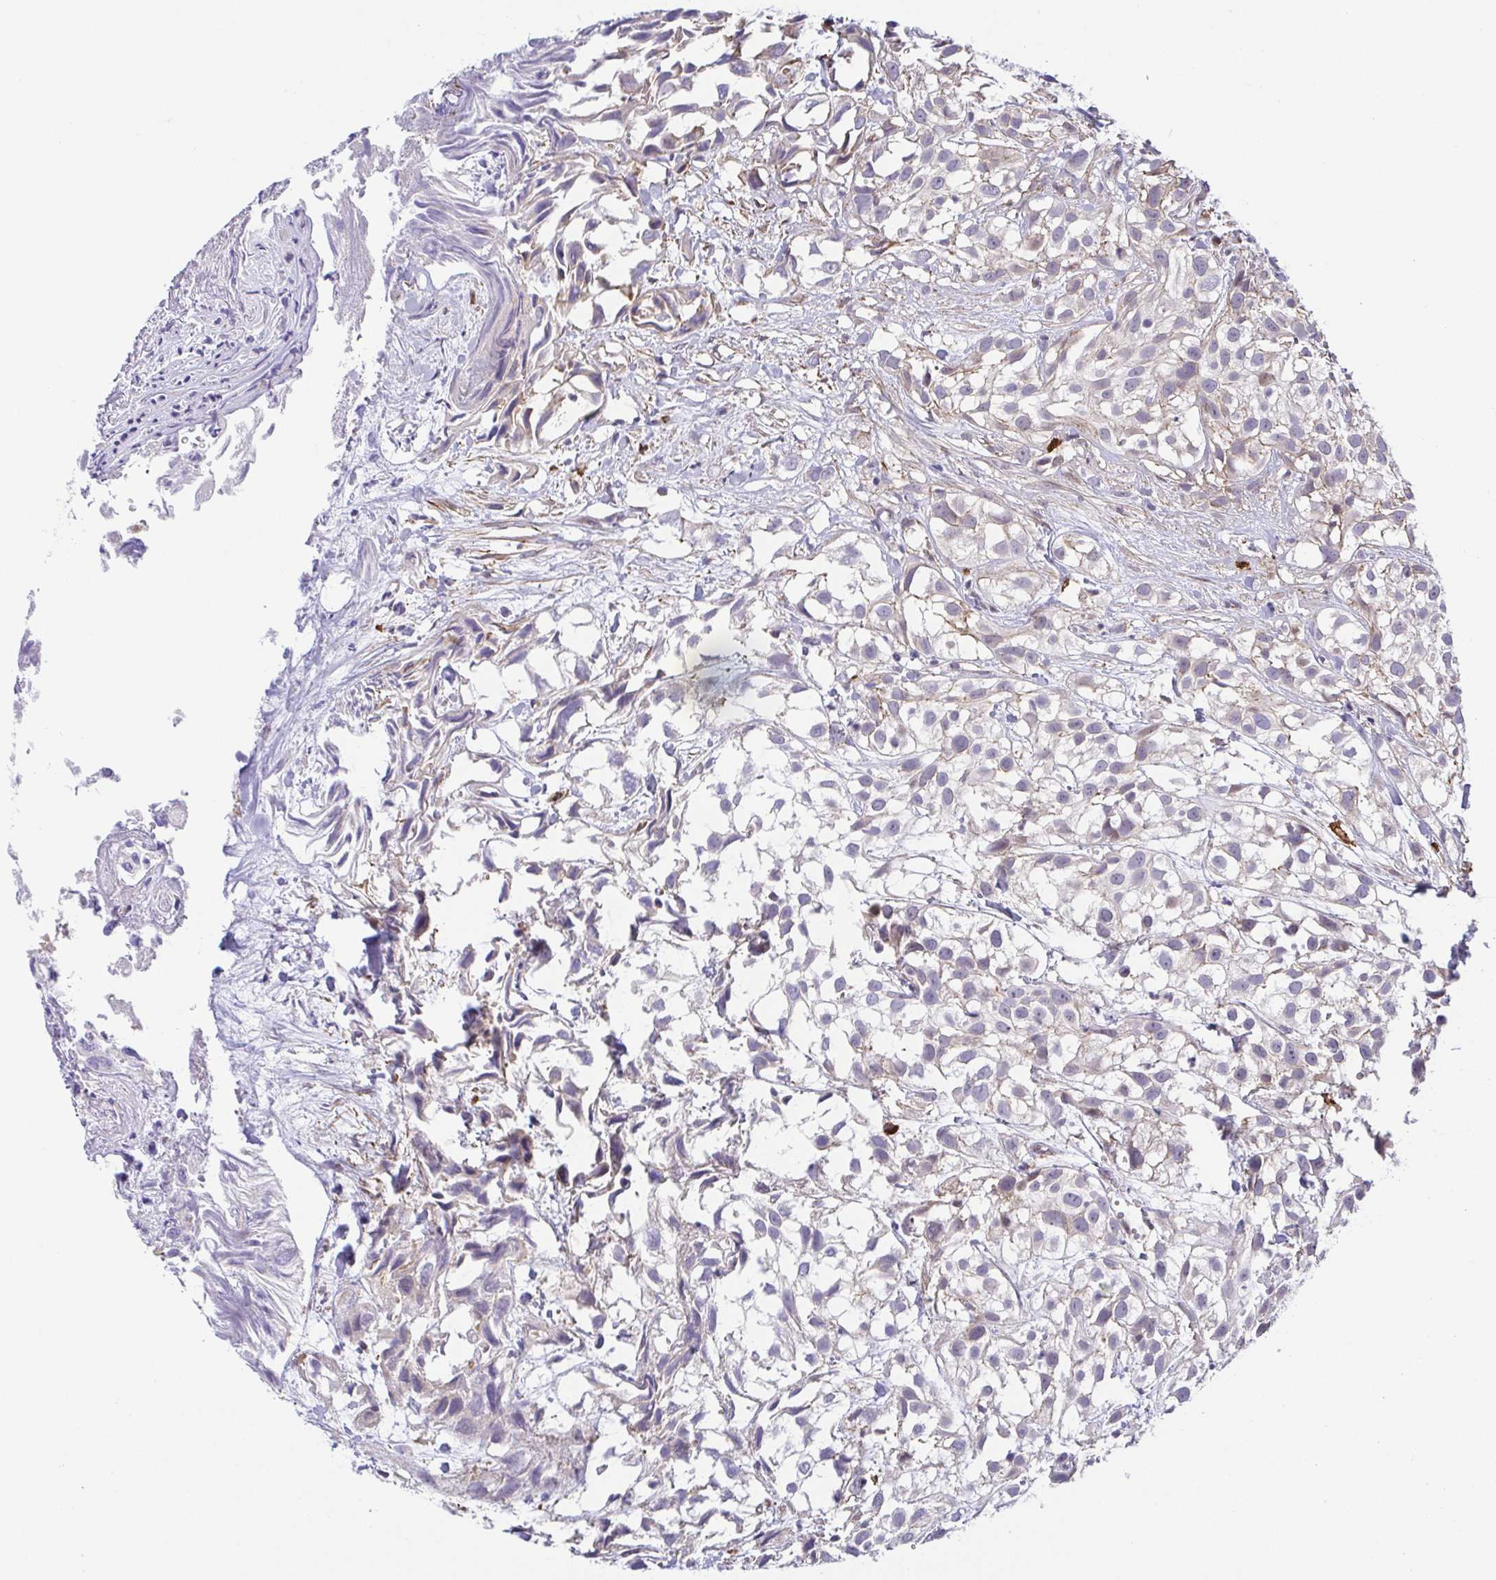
{"staining": {"intensity": "weak", "quantity": "<25%", "location": "cytoplasmic/membranous"}, "tissue": "urothelial cancer", "cell_type": "Tumor cells", "image_type": "cancer", "snomed": [{"axis": "morphology", "description": "Urothelial carcinoma, High grade"}, {"axis": "topography", "description": "Urinary bladder"}], "caption": "This is a micrograph of immunohistochemistry (IHC) staining of urothelial carcinoma (high-grade), which shows no positivity in tumor cells.", "gene": "PREPL", "patient": {"sex": "male", "age": 56}}